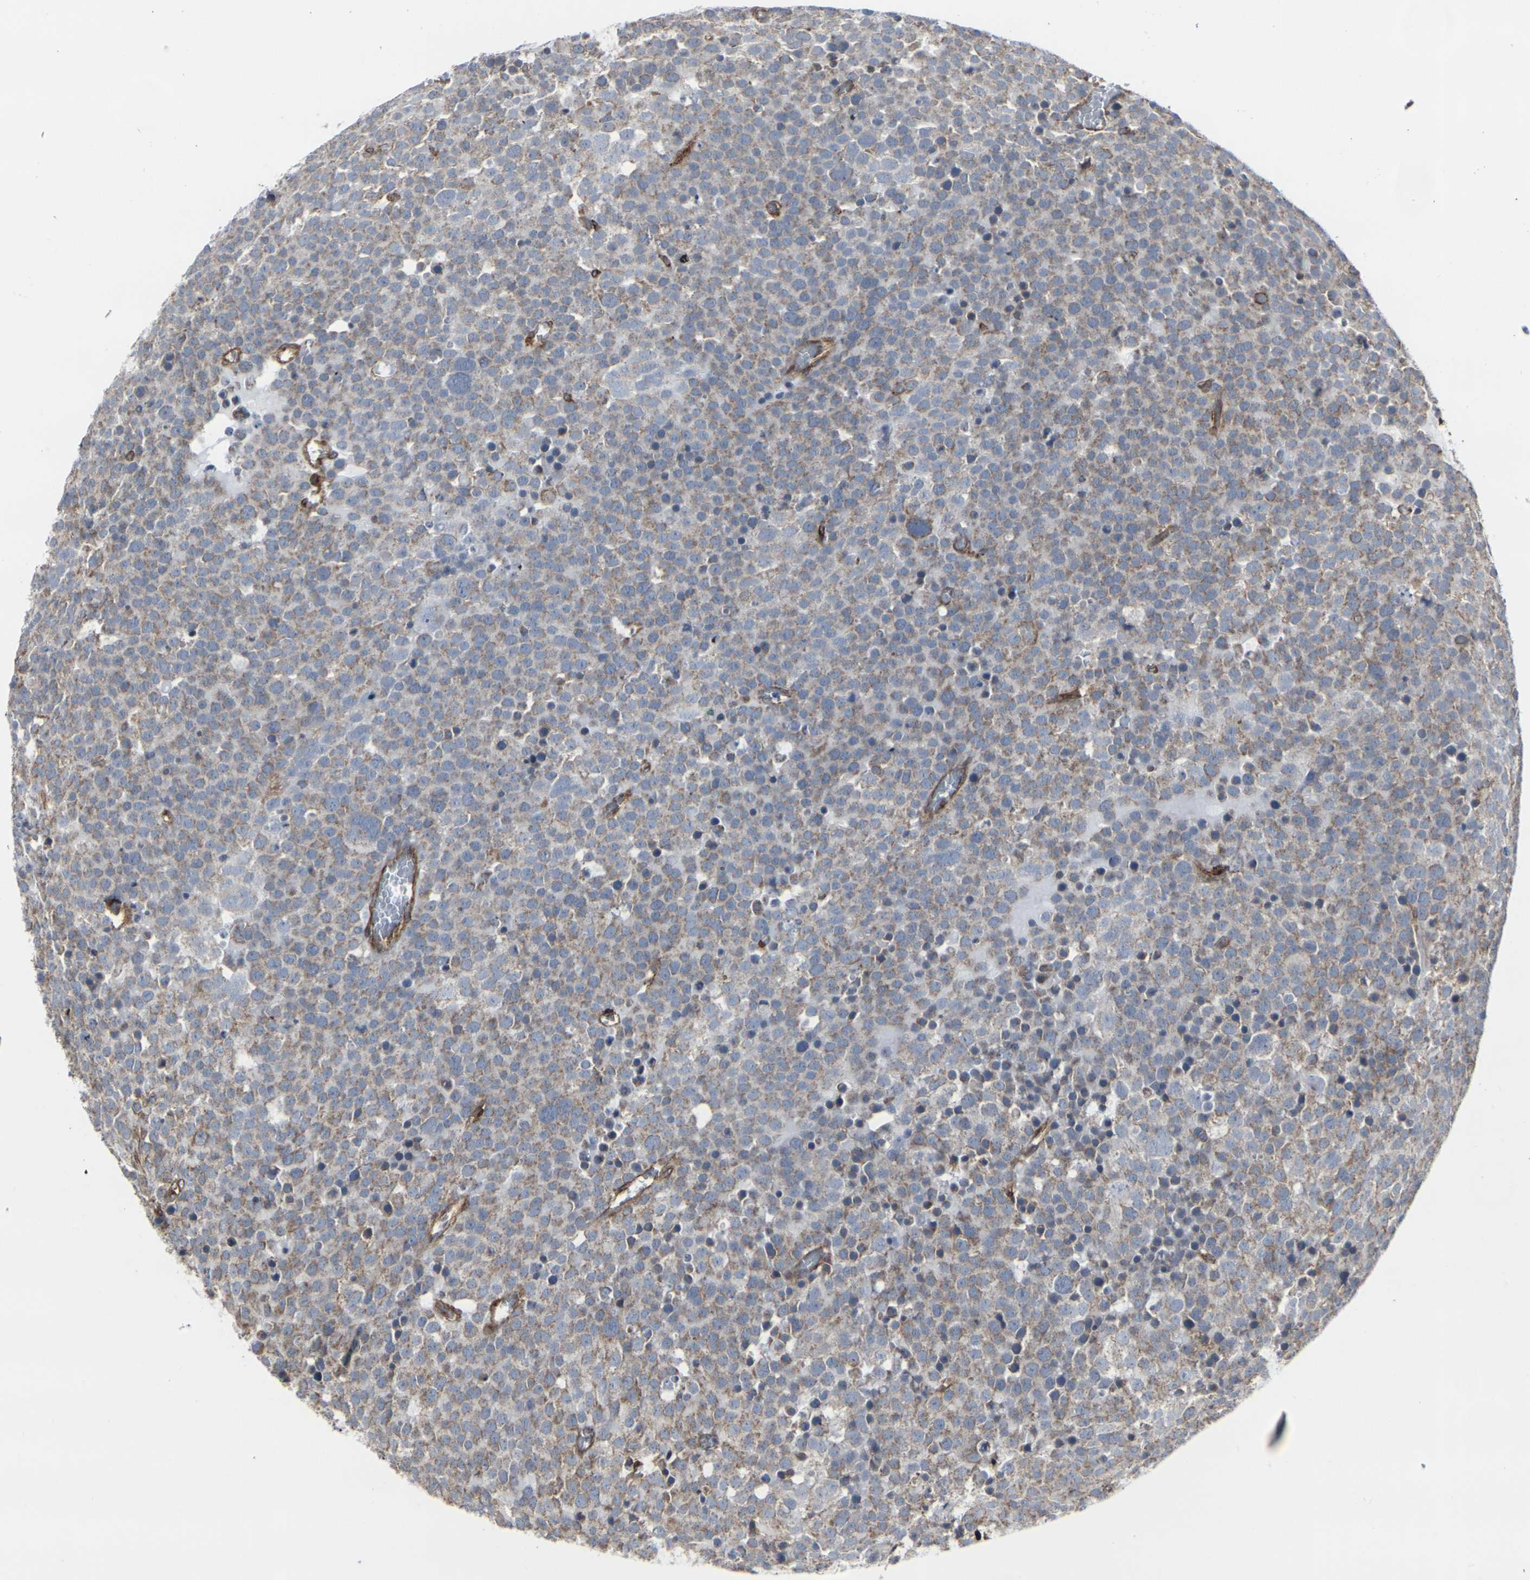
{"staining": {"intensity": "weak", "quantity": "<25%", "location": "cytoplasmic/membranous"}, "tissue": "testis cancer", "cell_type": "Tumor cells", "image_type": "cancer", "snomed": [{"axis": "morphology", "description": "Seminoma, NOS"}, {"axis": "topography", "description": "Testis"}], "caption": "A high-resolution photomicrograph shows immunohistochemistry staining of testis cancer (seminoma), which reveals no significant expression in tumor cells.", "gene": "MYOF", "patient": {"sex": "male", "age": 71}}